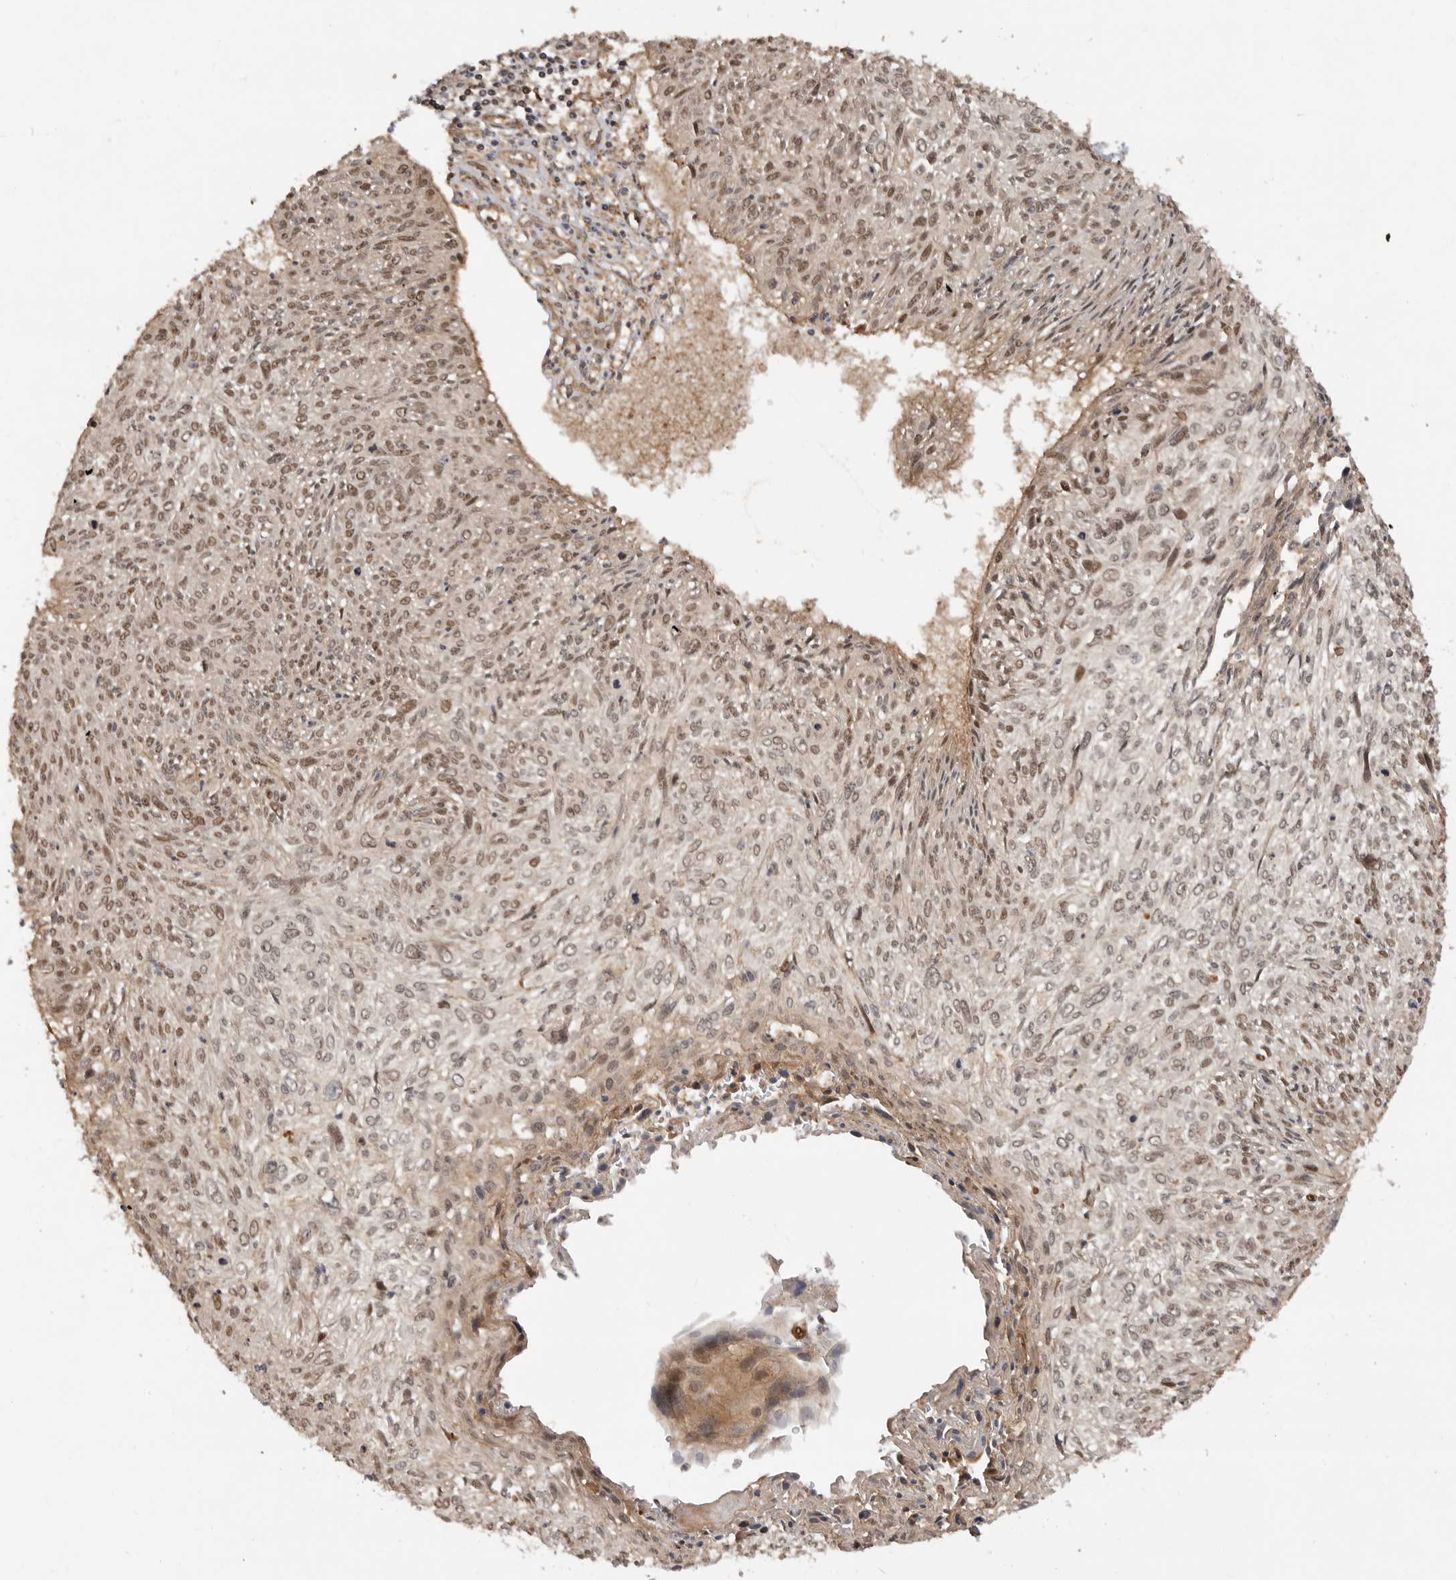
{"staining": {"intensity": "weak", "quantity": ">75%", "location": "nuclear"}, "tissue": "cervical cancer", "cell_type": "Tumor cells", "image_type": "cancer", "snomed": [{"axis": "morphology", "description": "Squamous cell carcinoma, NOS"}, {"axis": "topography", "description": "Cervix"}], "caption": "Brown immunohistochemical staining in cervical cancer (squamous cell carcinoma) demonstrates weak nuclear staining in approximately >75% of tumor cells.", "gene": "ADPRS", "patient": {"sex": "female", "age": 51}}